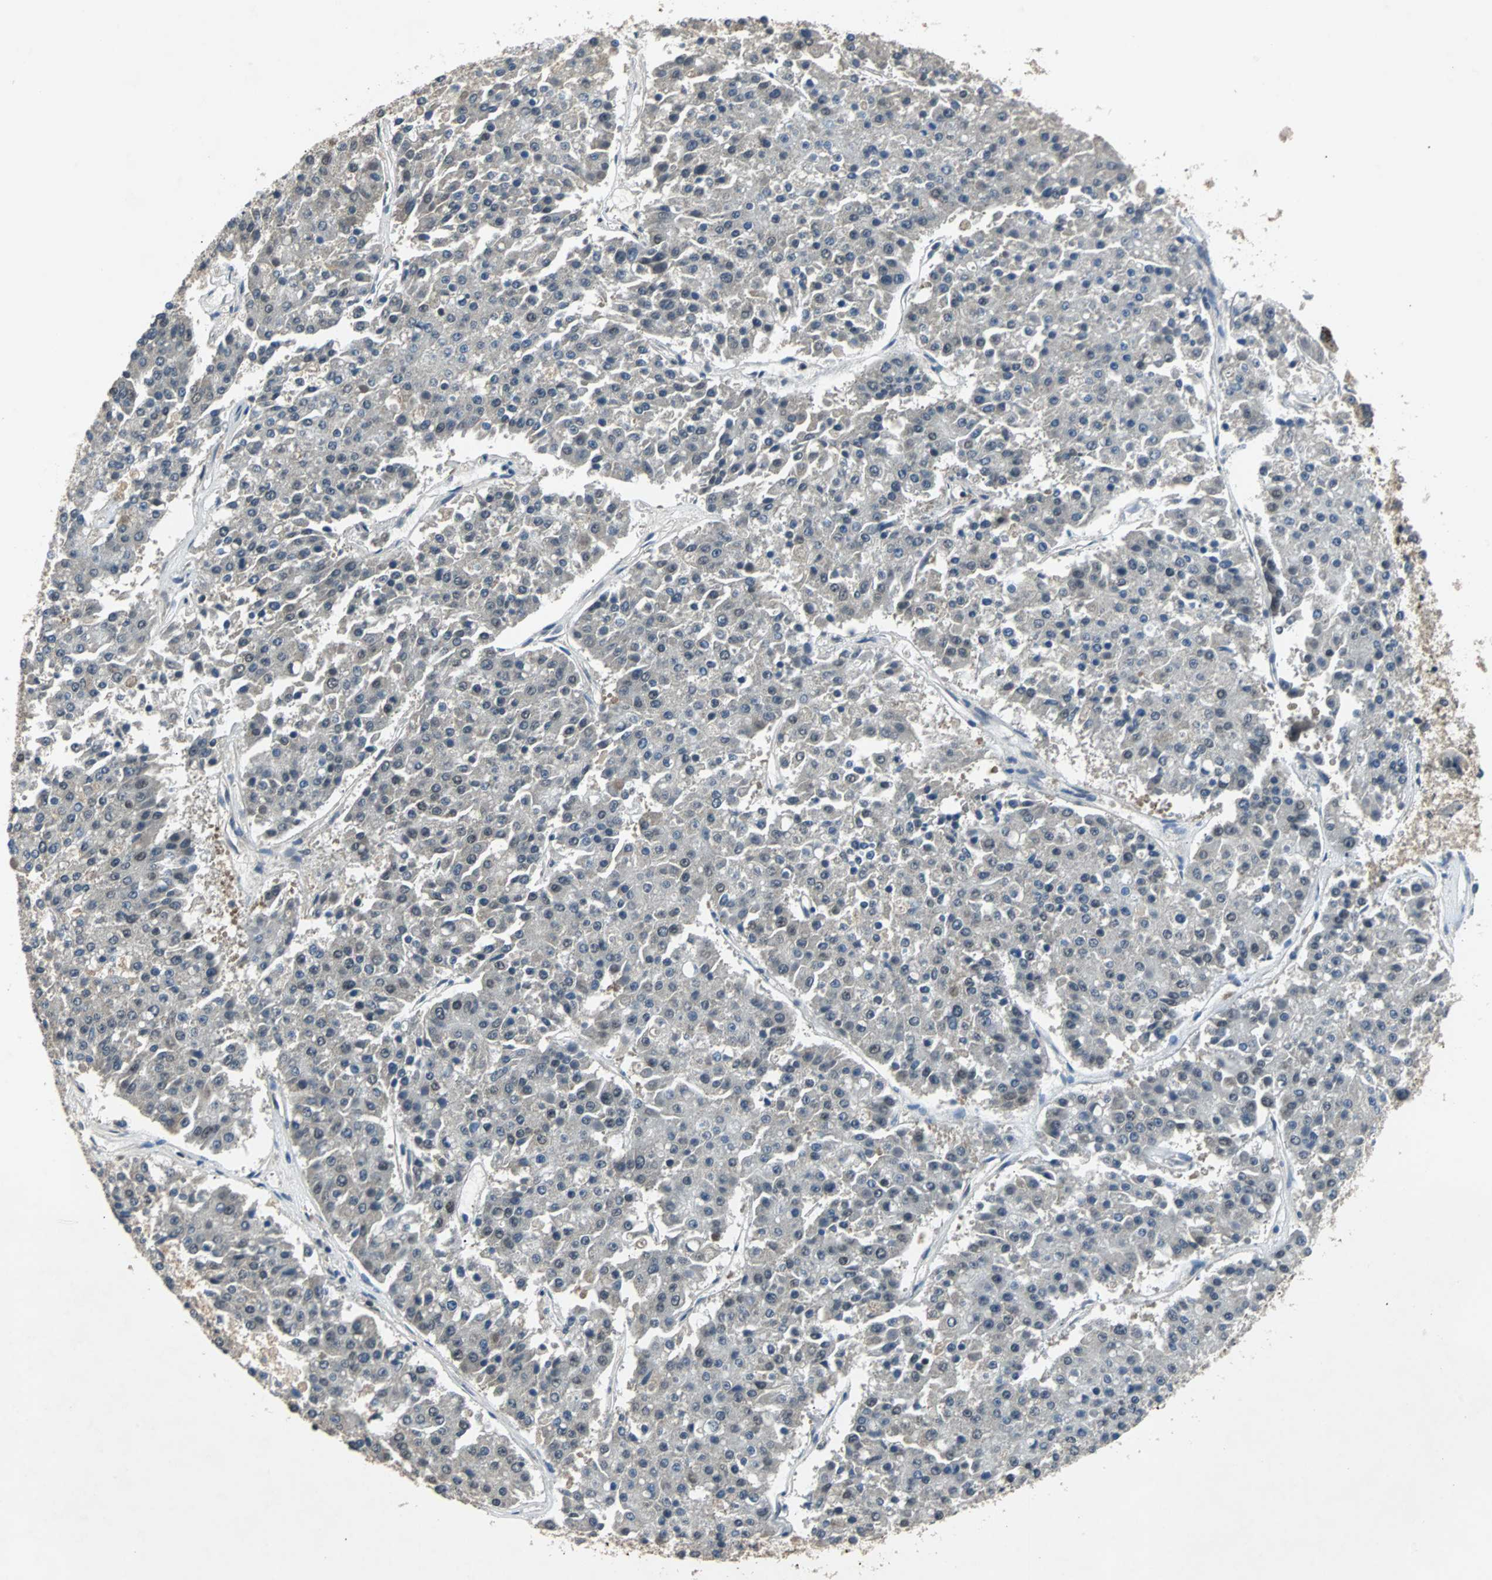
{"staining": {"intensity": "negative", "quantity": "none", "location": "none"}, "tissue": "pancreatic cancer", "cell_type": "Tumor cells", "image_type": "cancer", "snomed": [{"axis": "morphology", "description": "Adenocarcinoma, NOS"}, {"axis": "topography", "description": "Pancreas"}], "caption": "Tumor cells show no significant expression in pancreatic cancer.", "gene": "PHC1", "patient": {"sex": "male", "age": 50}}